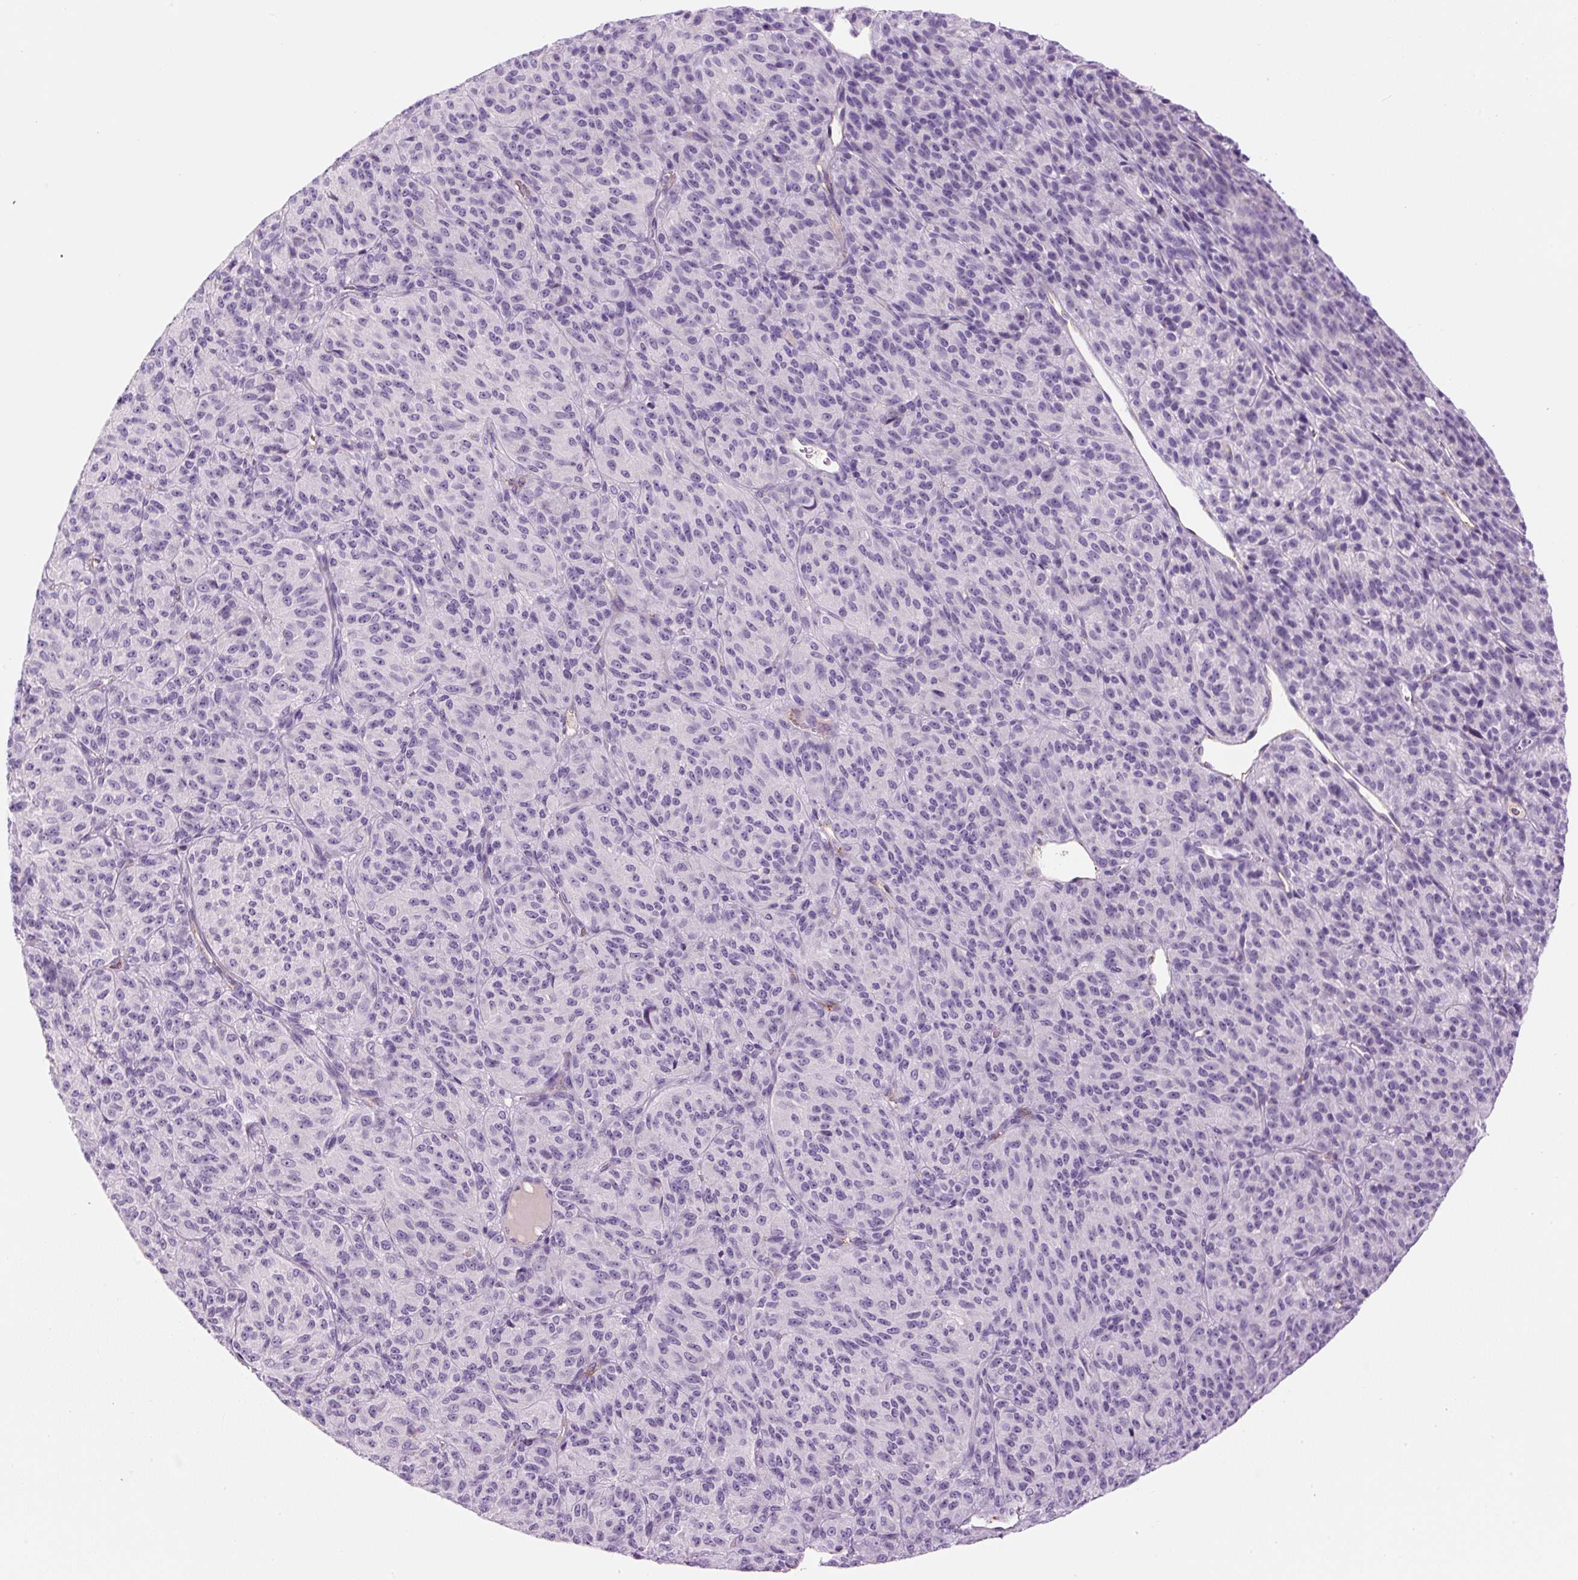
{"staining": {"intensity": "negative", "quantity": "none", "location": "none"}, "tissue": "melanoma", "cell_type": "Tumor cells", "image_type": "cancer", "snomed": [{"axis": "morphology", "description": "Malignant melanoma, Metastatic site"}, {"axis": "topography", "description": "Brain"}], "caption": "DAB immunohistochemical staining of human melanoma exhibits no significant positivity in tumor cells.", "gene": "RSPO4", "patient": {"sex": "female", "age": 56}}